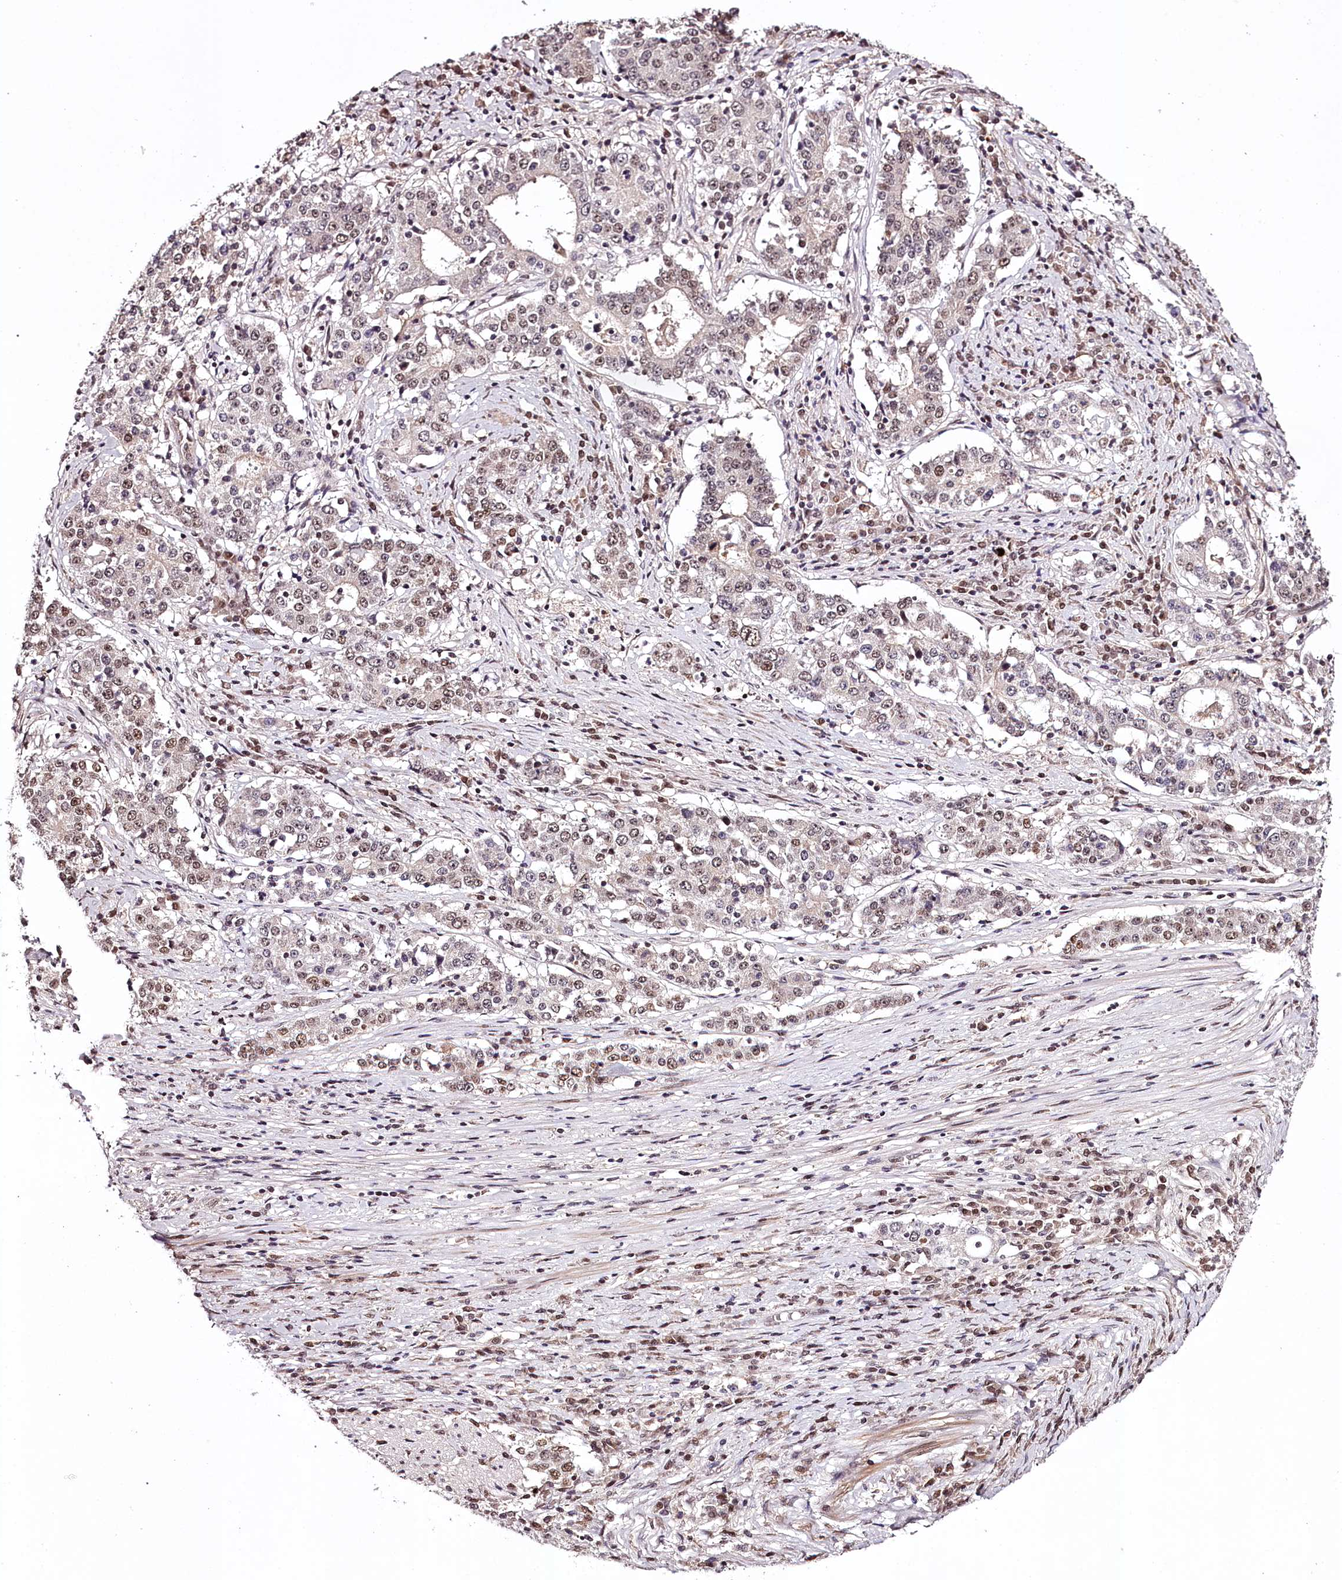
{"staining": {"intensity": "weak", "quantity": "25%-75%", "location": "nuclear"}, "tissue": "stomach cancer", "cell_type": "Tumor cells", "image_type": "cancer", "snomed": [{"axis": "morphology", "description": "Adenocarcinoma, NOS"}, {"axis": "topography", "description": "Stomach"}], "caption": "Stomach adenocarcinoma was stained to show a protein in brown. There is low levels of weak nuclear staining in approximately 25%-75% of tumor cells.", "gene": "TTC33", "patient": {"sex": "male", "age": 59}}